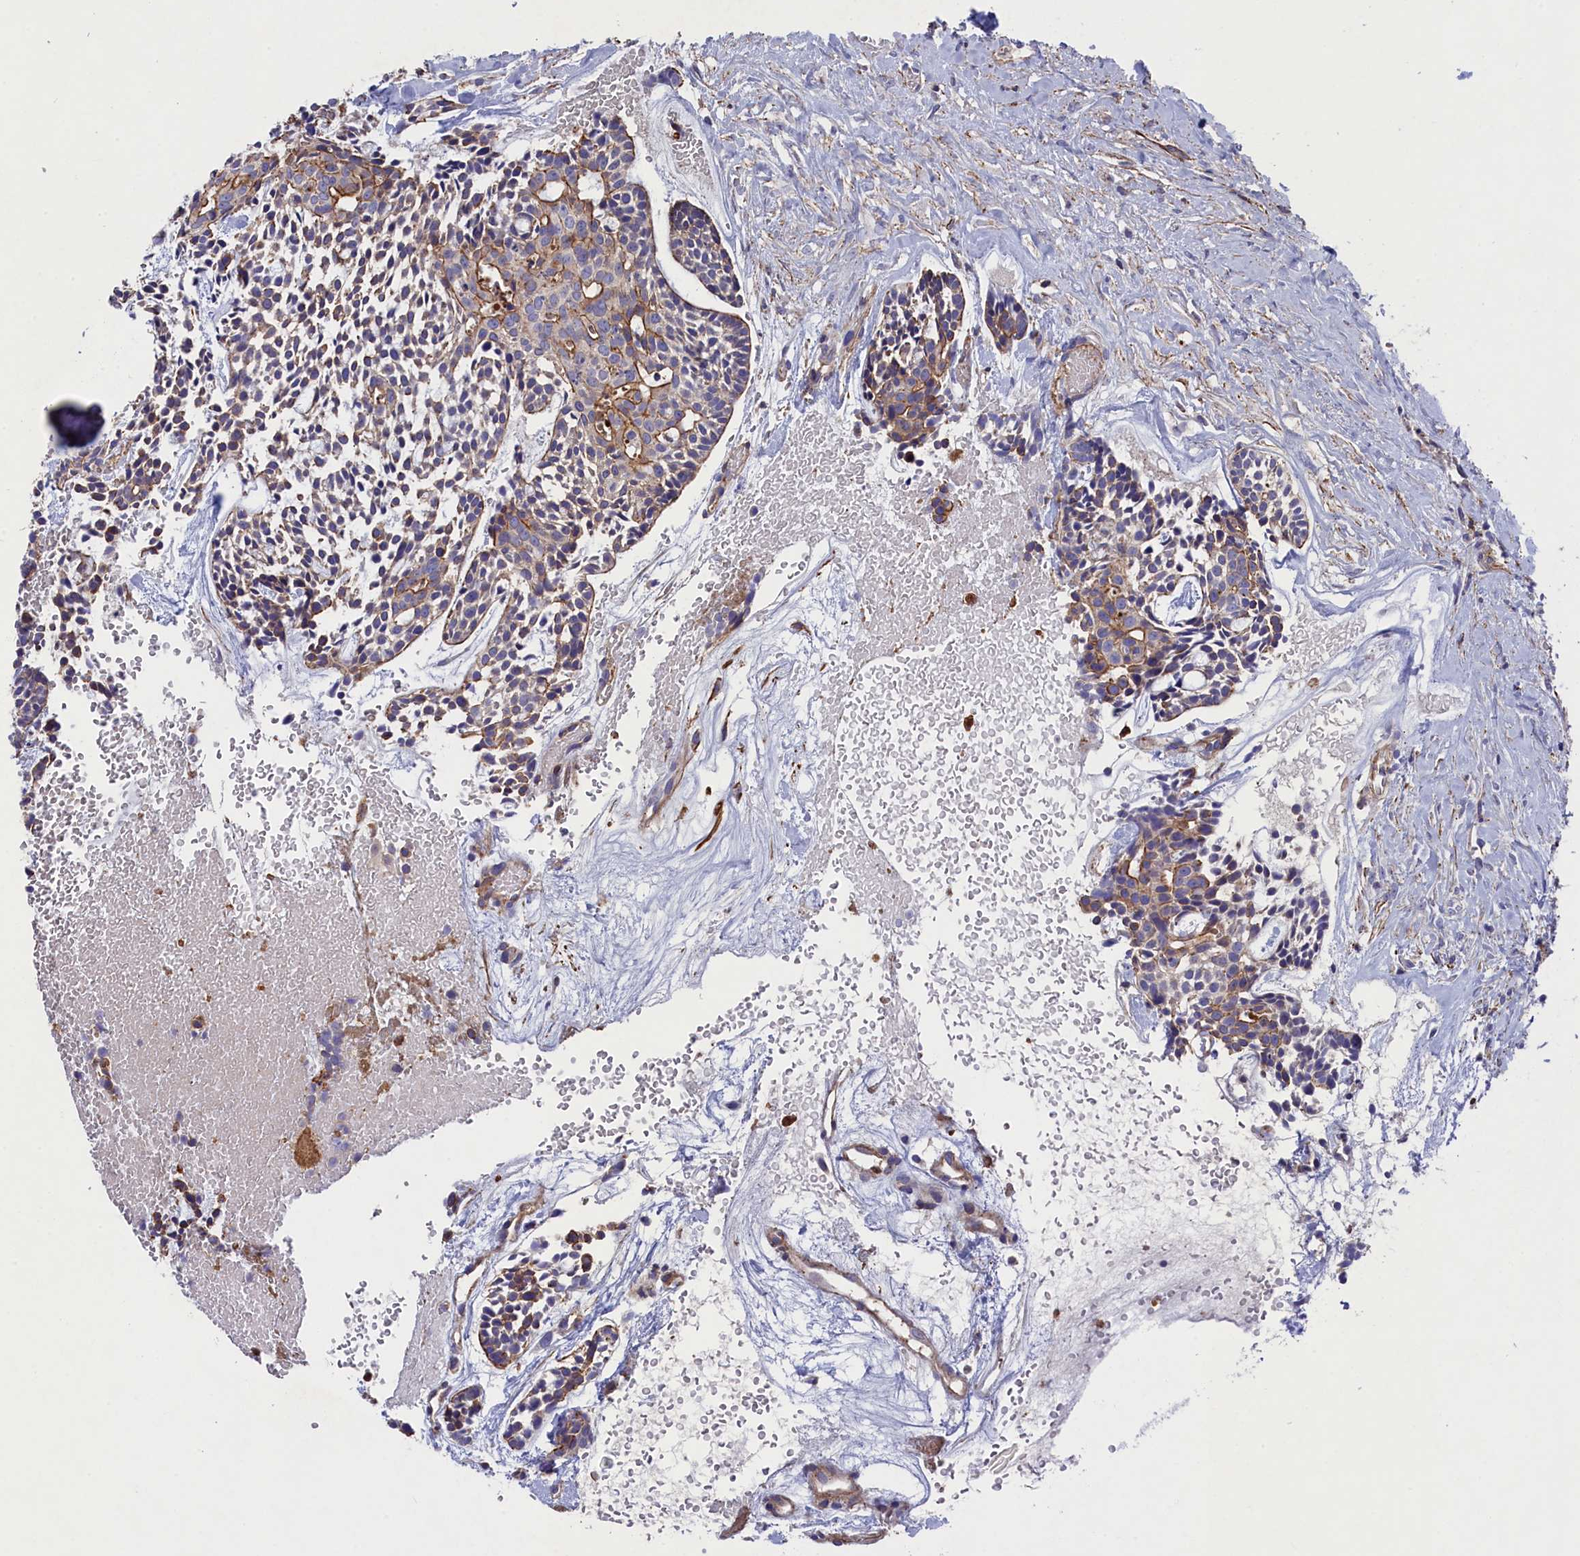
{"staining": {"intensity": "moderate", "quantity": "25%-75%", "location": "cytoplasmic/membranous"}, "tissue": "head and neck cancer", "cell_type": "Tumor cells", "image_type": "cancer", "snomed": [{"axis": "morphology", "description": "Adenocarcinoma, NOS"}, {"axis": "topography", "description": "Subcutis"}, {"axis": "topography", "description": "Head-Neck"}], "caption": "Tumor cells demonstrate medium levels of moderate cytoplasmic/membranous expression in approximately 25%-75% of cells in human adenocarcinoma (head and neck). Immunohistochemistry stains the protein in brown and the nuclei are stained blue.", "gene": "RAPSN", "patient": {"sex": "female", "age": 73}}